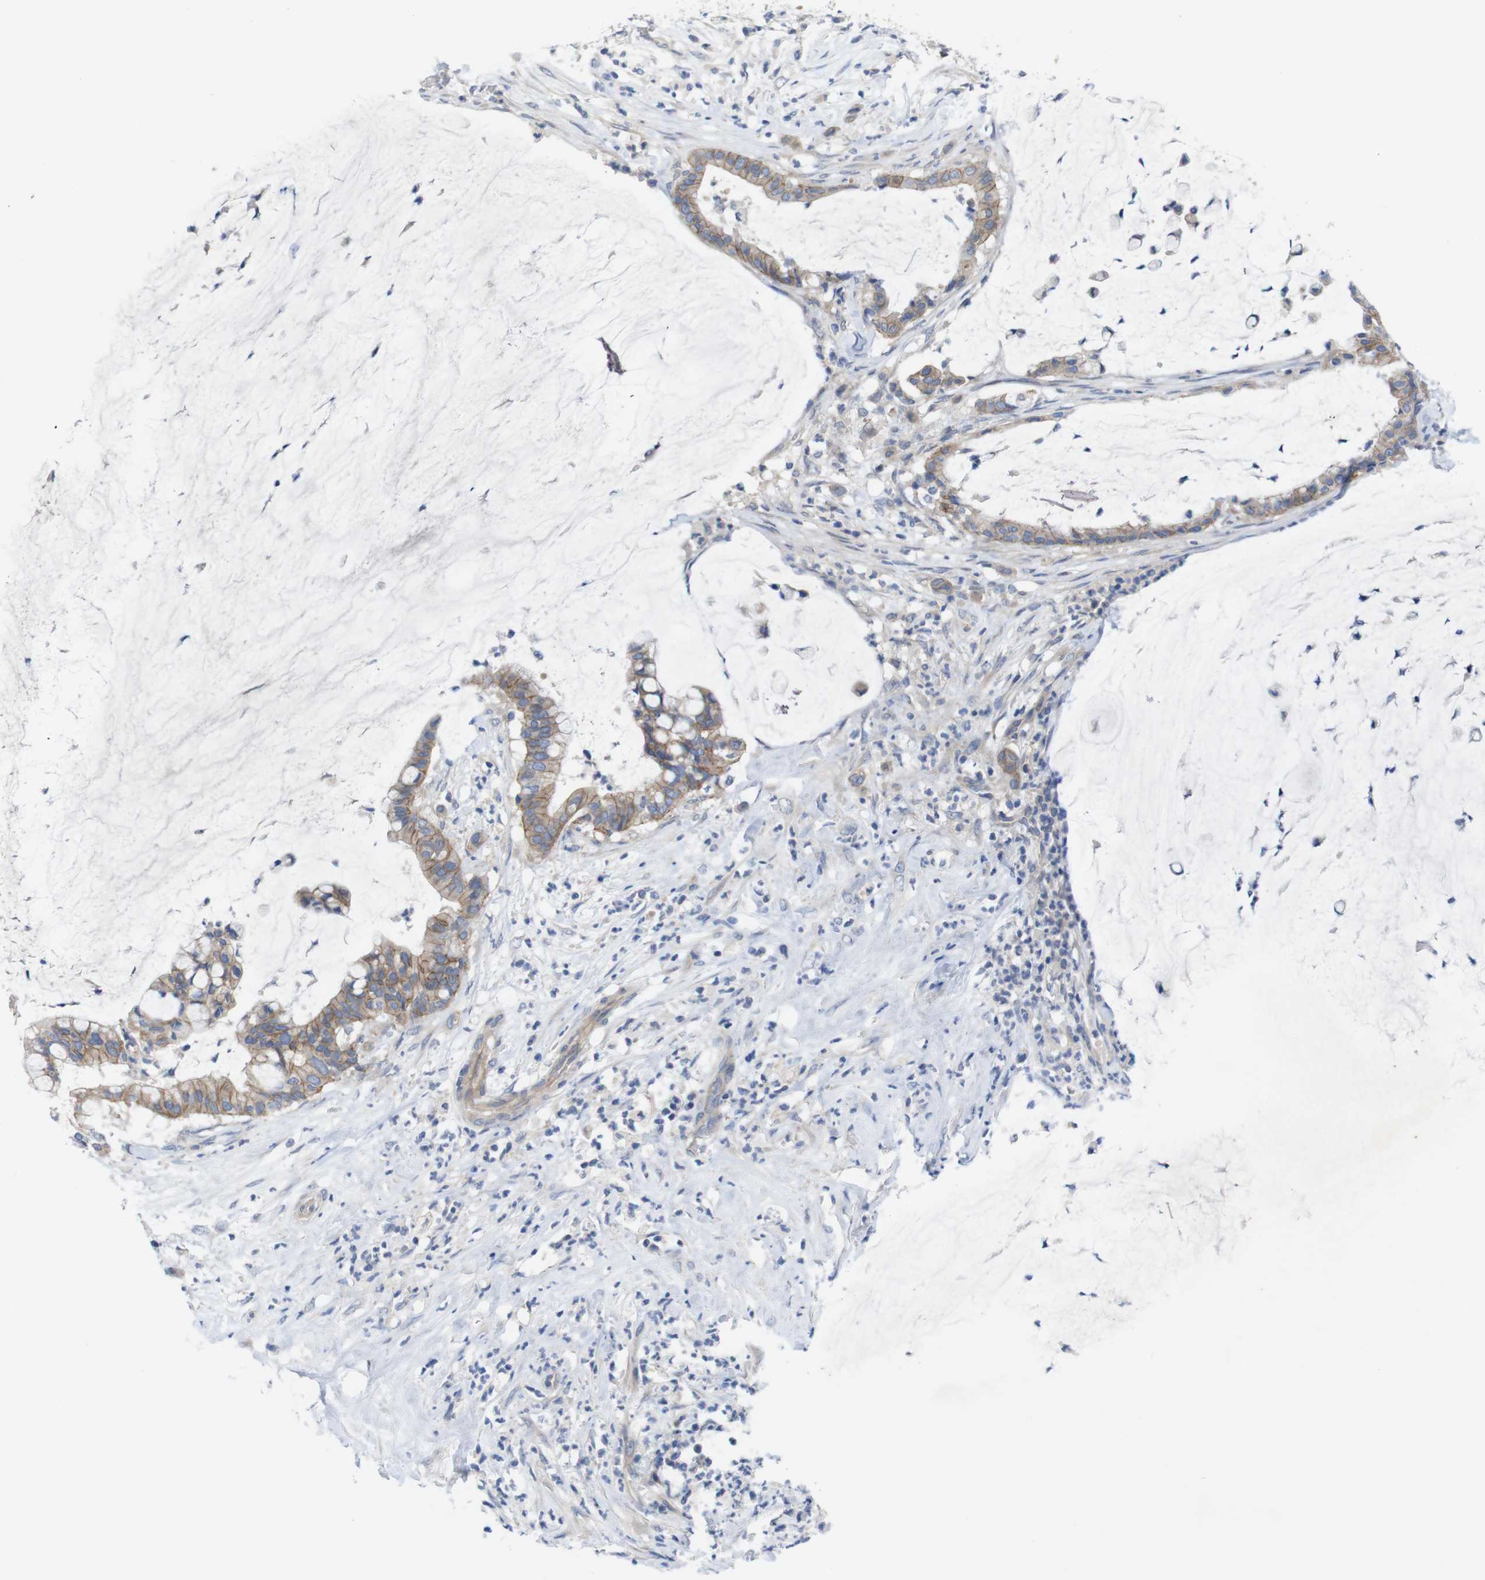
{"staining": {"intensity": "moderate", "quantity": ">75%", "location": "cytoplasmic/membranous"}, "tissue": "pancreatic cancer", "cell_type": "Tumor cells", "image_type": "cancer", "snomed": [{"axis": "morphology", "description": "Adenocarcinoma, NOS"}, {"axis": "topography", "description": "Pancreas"}], "caption": "Immunohistochemical staining of human pancreatic adenocarcinoma demonstrates medium levels of moderate cytoplasmic/membranous positivity in approximately >75% of tumor cells. The staining was performed using DAB (3,3'-diaminobenzidine), with brown indicating positive protein expression. Nuclei are stained blue with hematoxylin.", "gene": "KIDINS220", "patient": {"sex": "male", "age": 41}}